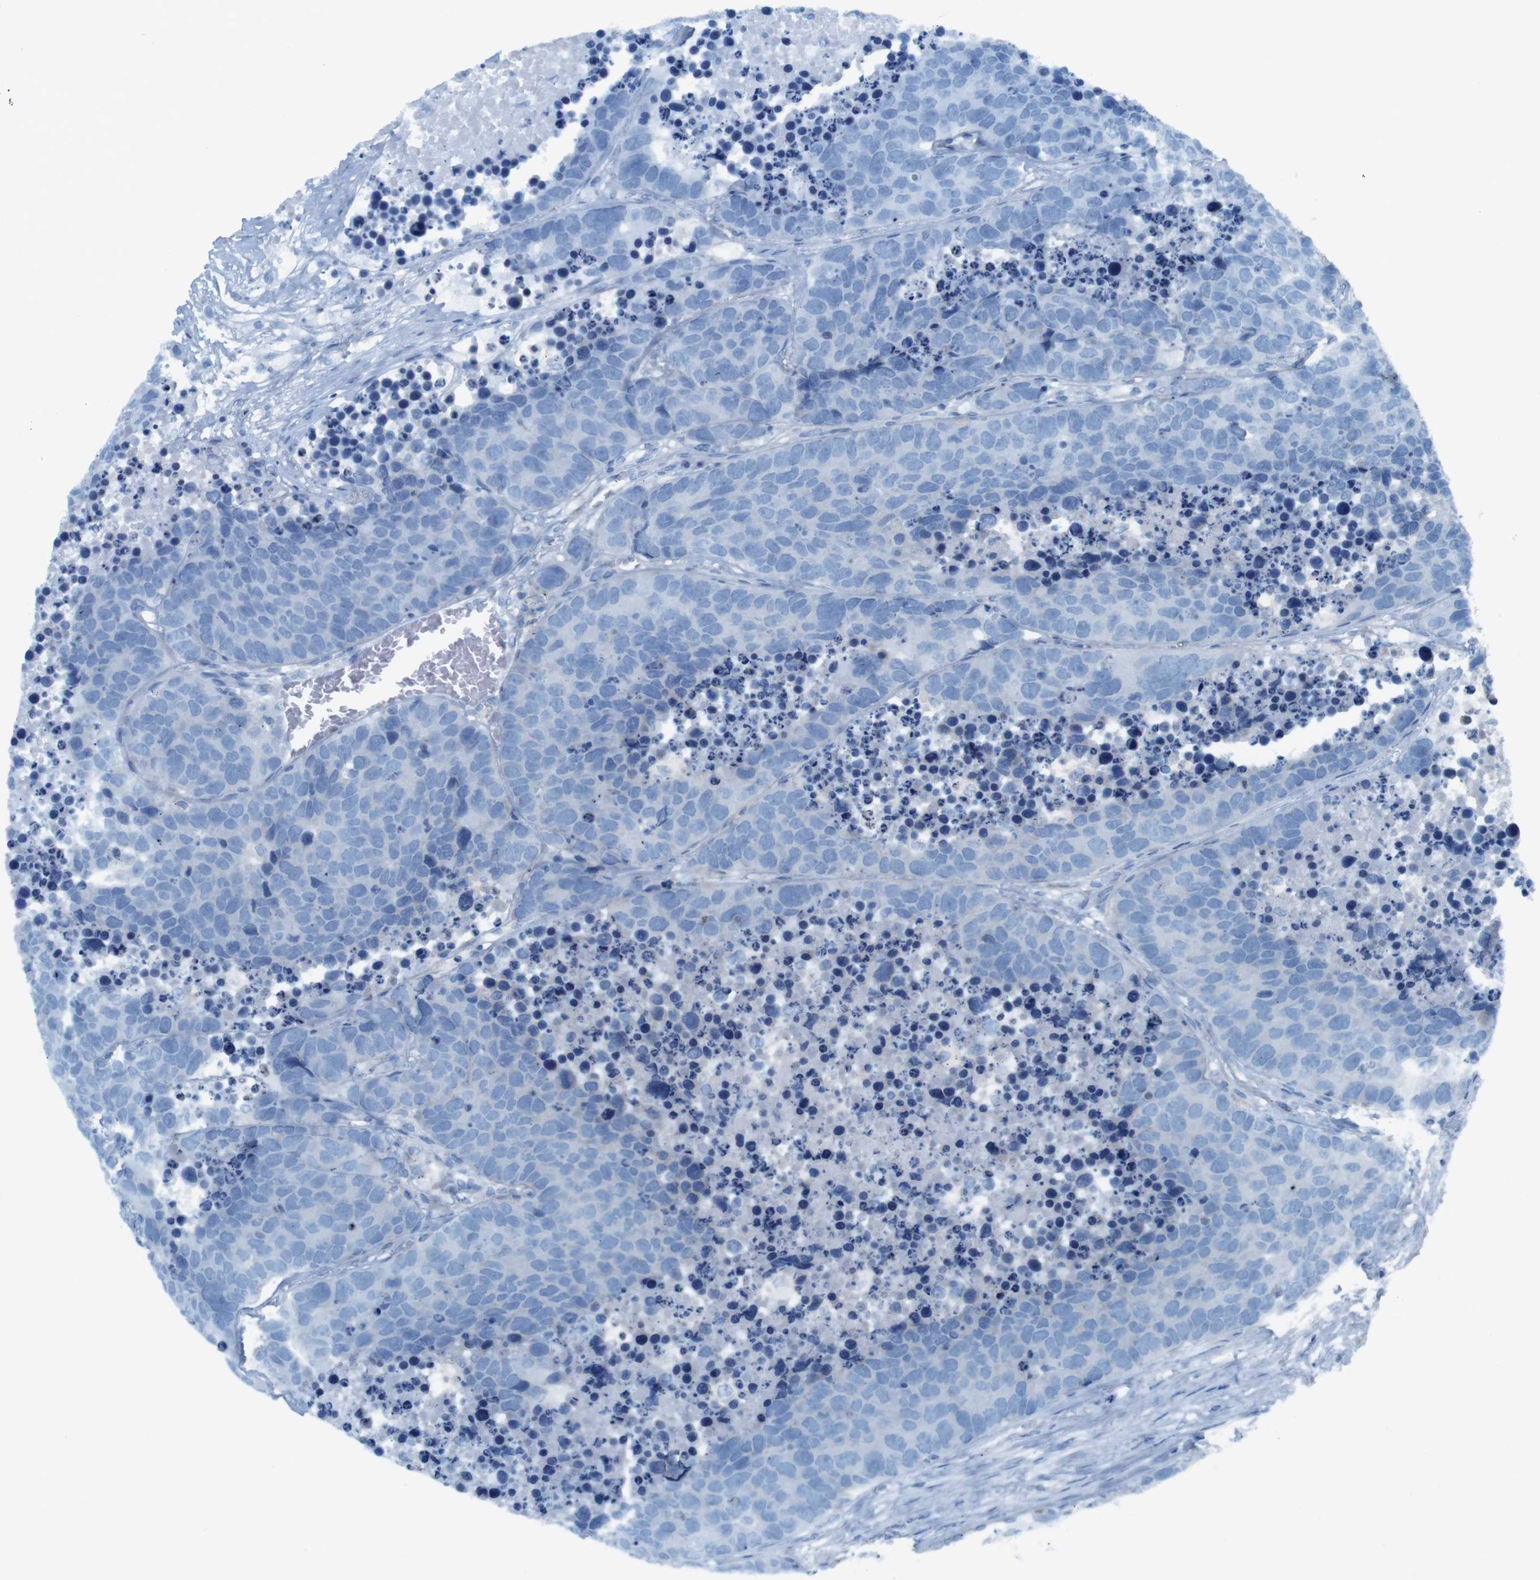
{"staining": {"intensity": "negative", "quantity": "none", "location": "none"}, "tissue": "carcinoid", "cell_type": "Tumor cells", "image_type": "cancer", "snomed": [{"axis": "morphology", "description": "Carcinoid, malignant, NOS"}, {"axis": "topography", "description": "Lung"}], "caption": "Histopathology image shows no protein expression in tumor cells of carcinoid tissue.", "gene": "MOGAT3", "patient": {"sex": "male", "age": 60}}